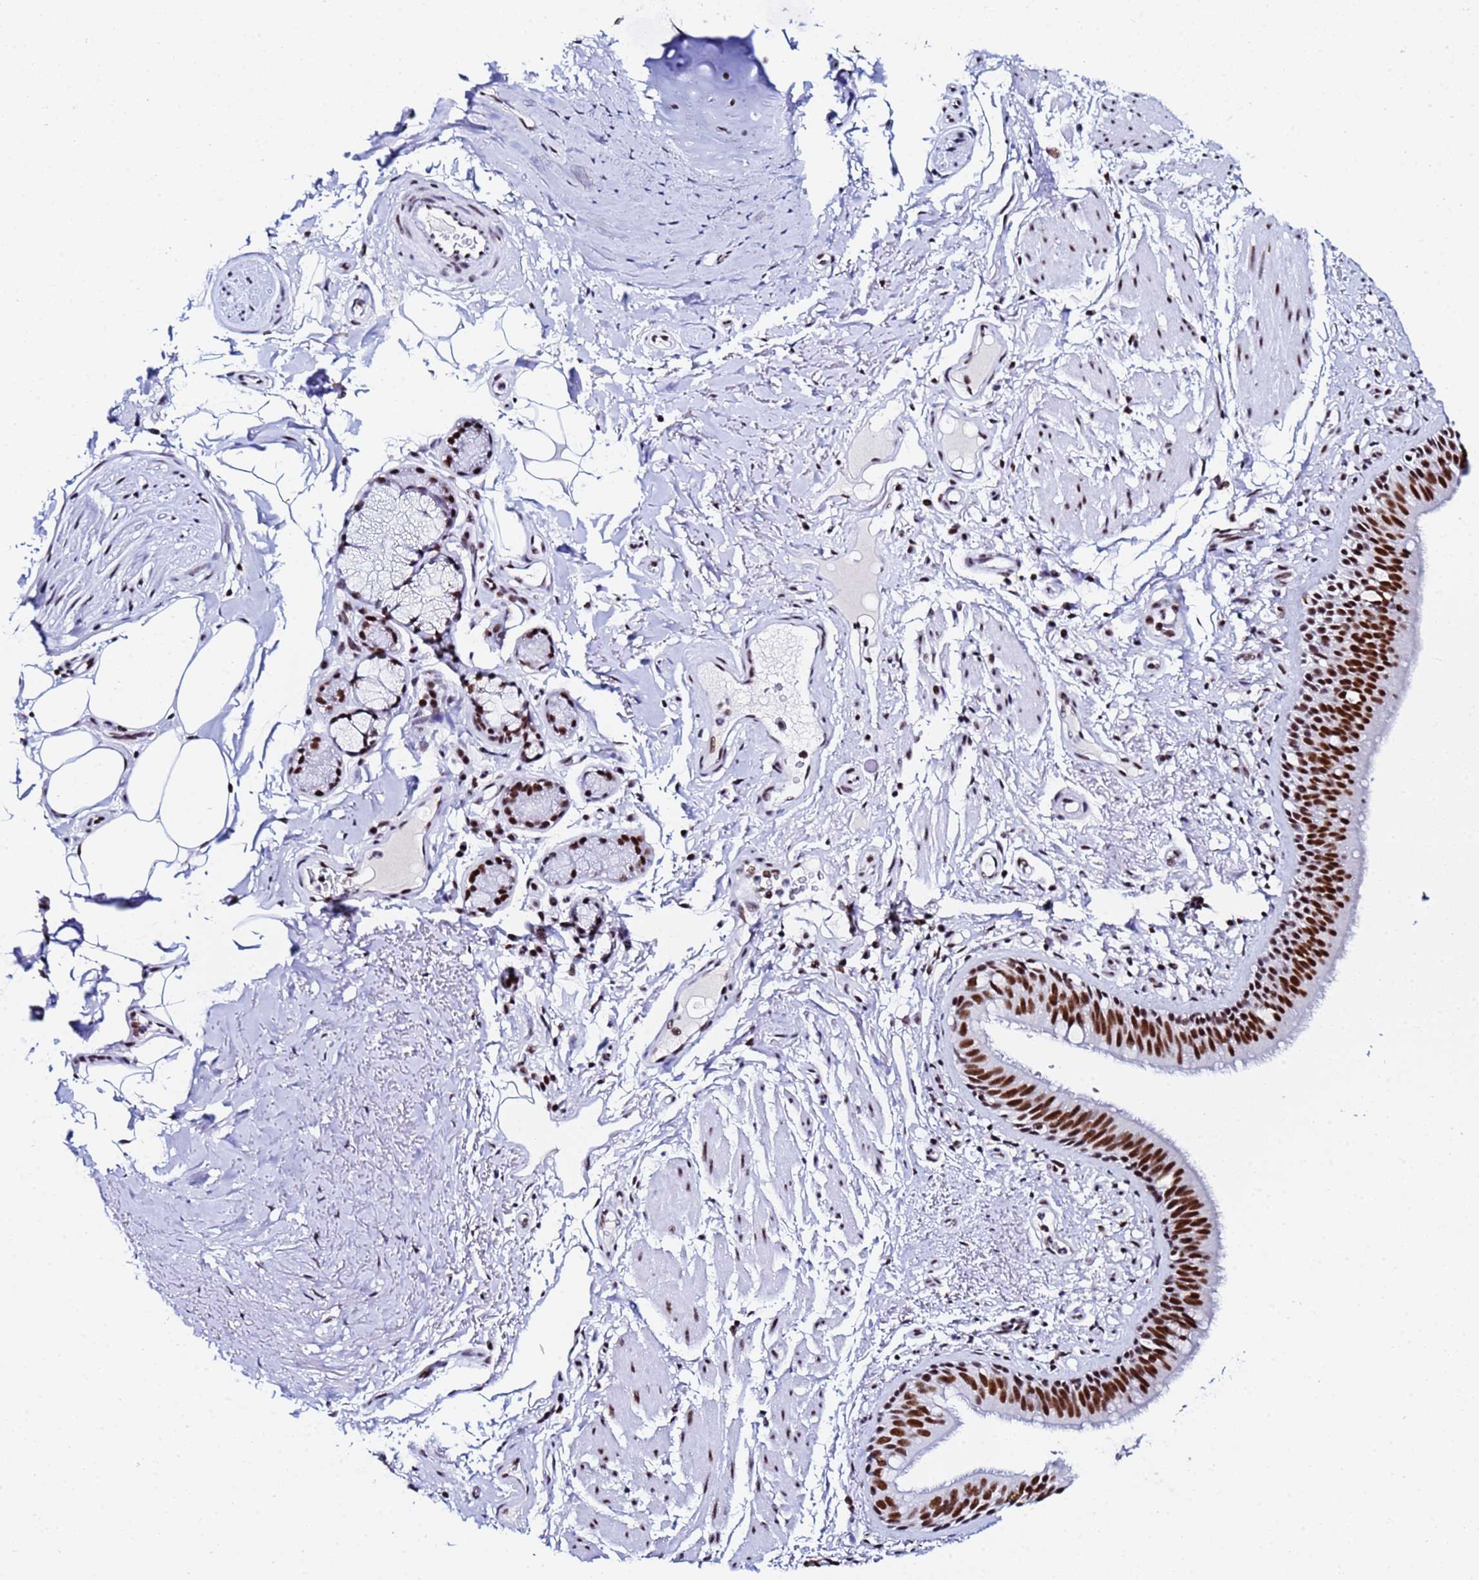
{"staining": {"intensity": "strong", "quantity": ">75%", "location": "nuclear"}, "tissue": "bronchus", "cell_type": "Respiratory epithelial cells", "image_type": "normal", "snomed": [{"axis": "morphology", "description": "Normal tissue, NOS"}, {"axis": "morphology", "description": "Neoplasm, uncertain whether benign or malignant"}, {"axis": "topography", "description": "Bronchus"}, {"axis": "topography", "description": "Lung"}], "caption": "Brown immunohistochemical staining in benign human bronchus exhibits strong nuclear staining in about >75% of respiratory epithelial cells. (Stains: DAB (3,3'-diaminobenzidine) in brown, nuclei in blue, Microscopy: brightfield microscopy at high magnification).", "gene": "SNRPA1", "patient": {"sex": "male", "age": 55}}